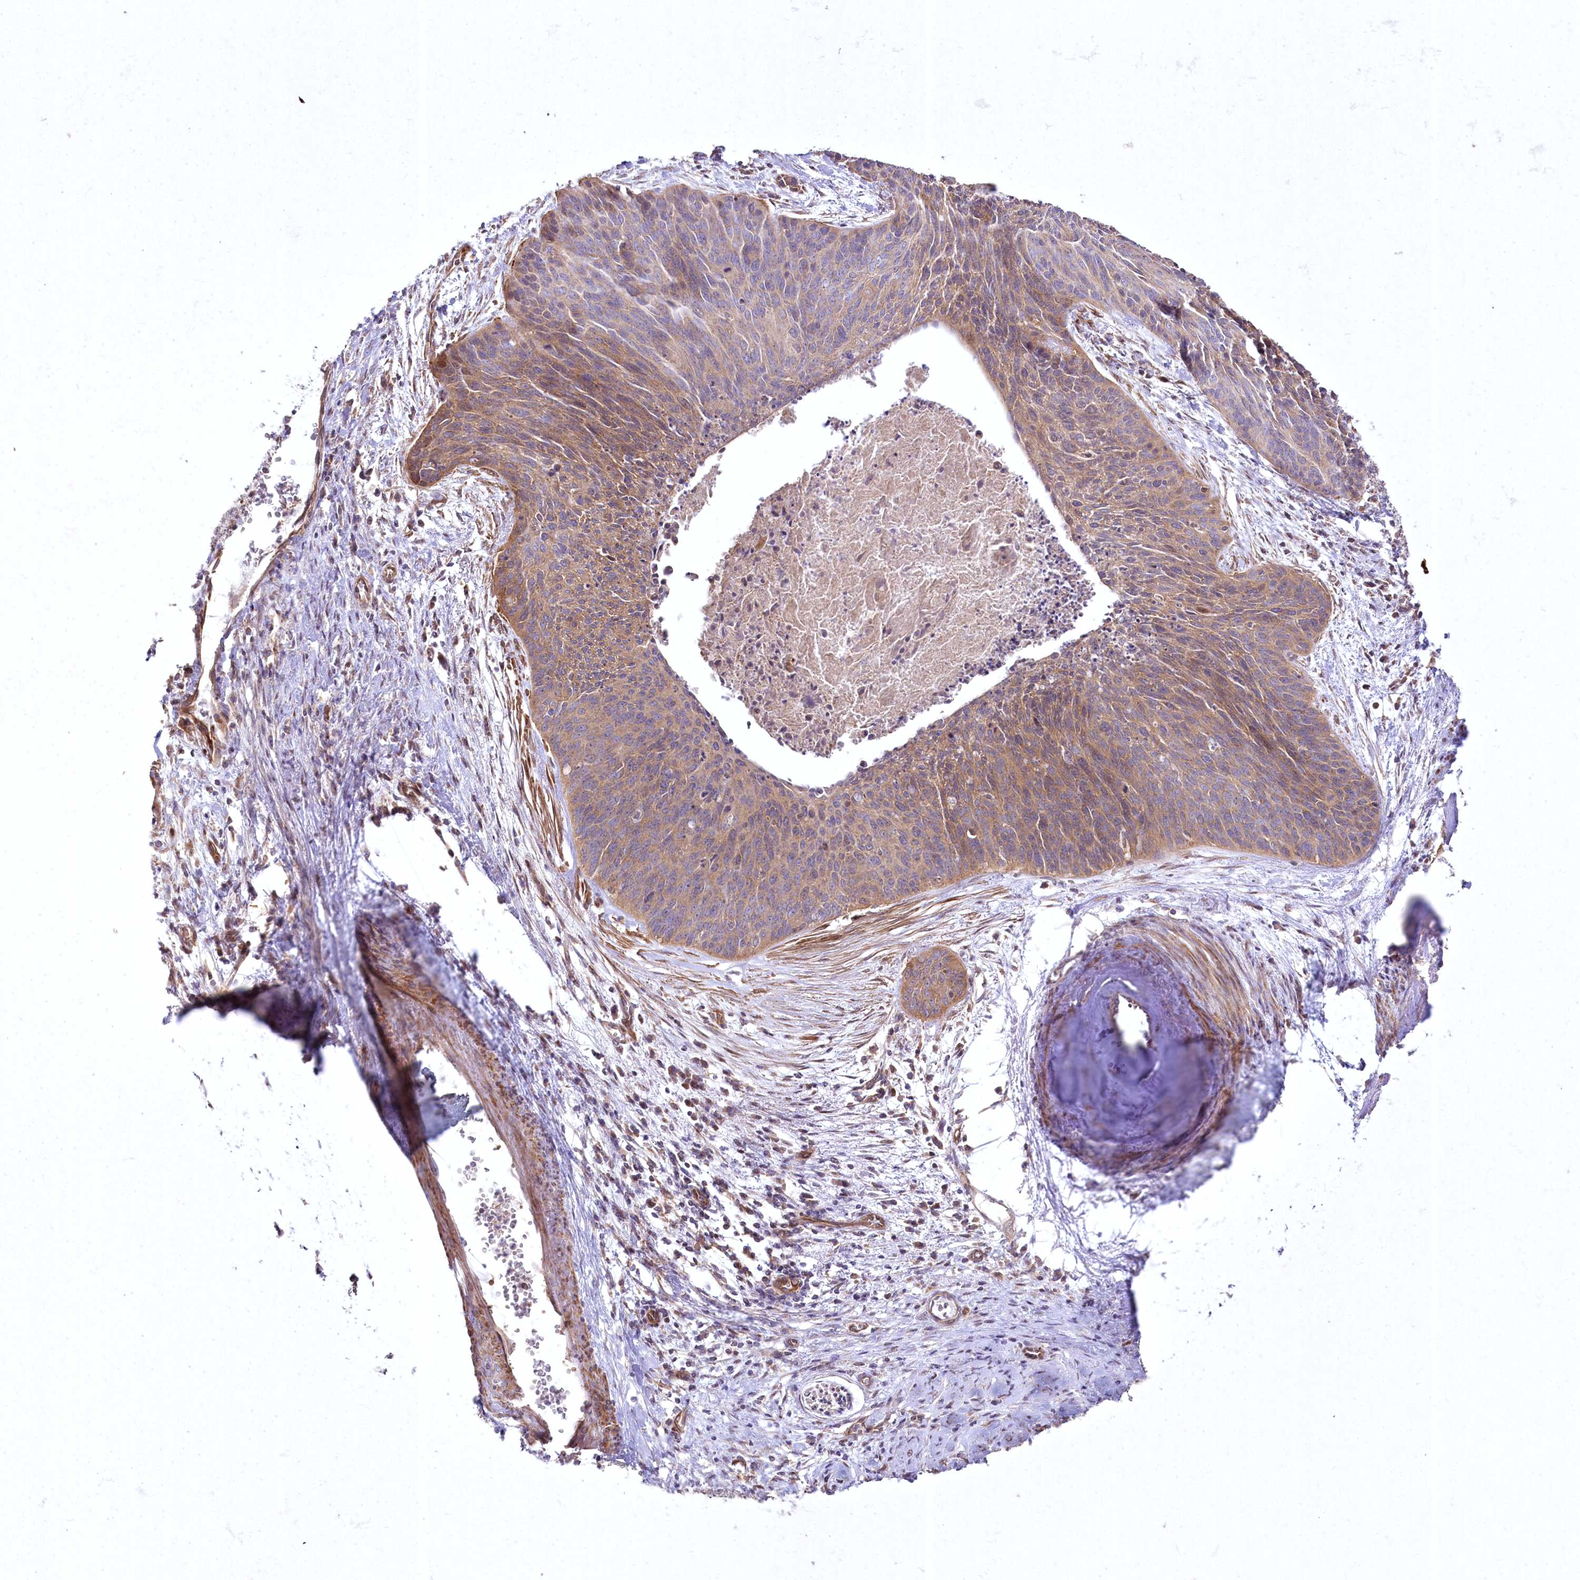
{"staining": {"intensity": "moderate", "quantity": ">75%", "location": "cytoplasmic/membranous"}, "tissue": "cervical cancer", "cell_type": "Tumor cells", "image_type": "cancer", "snomed": [{"axis": "morphology", "description": "Squamous cell carcinoma, NOS"}, {"axis": "topography", "description": "Cervix"}], "caption": "Moderate cytoplasmic/membranous protein positivity is identified in approximately >75% of tumor cells in cervical cancer.", "gene": "SH3TC1", "patient": {"sex": "female", "age": 55}}